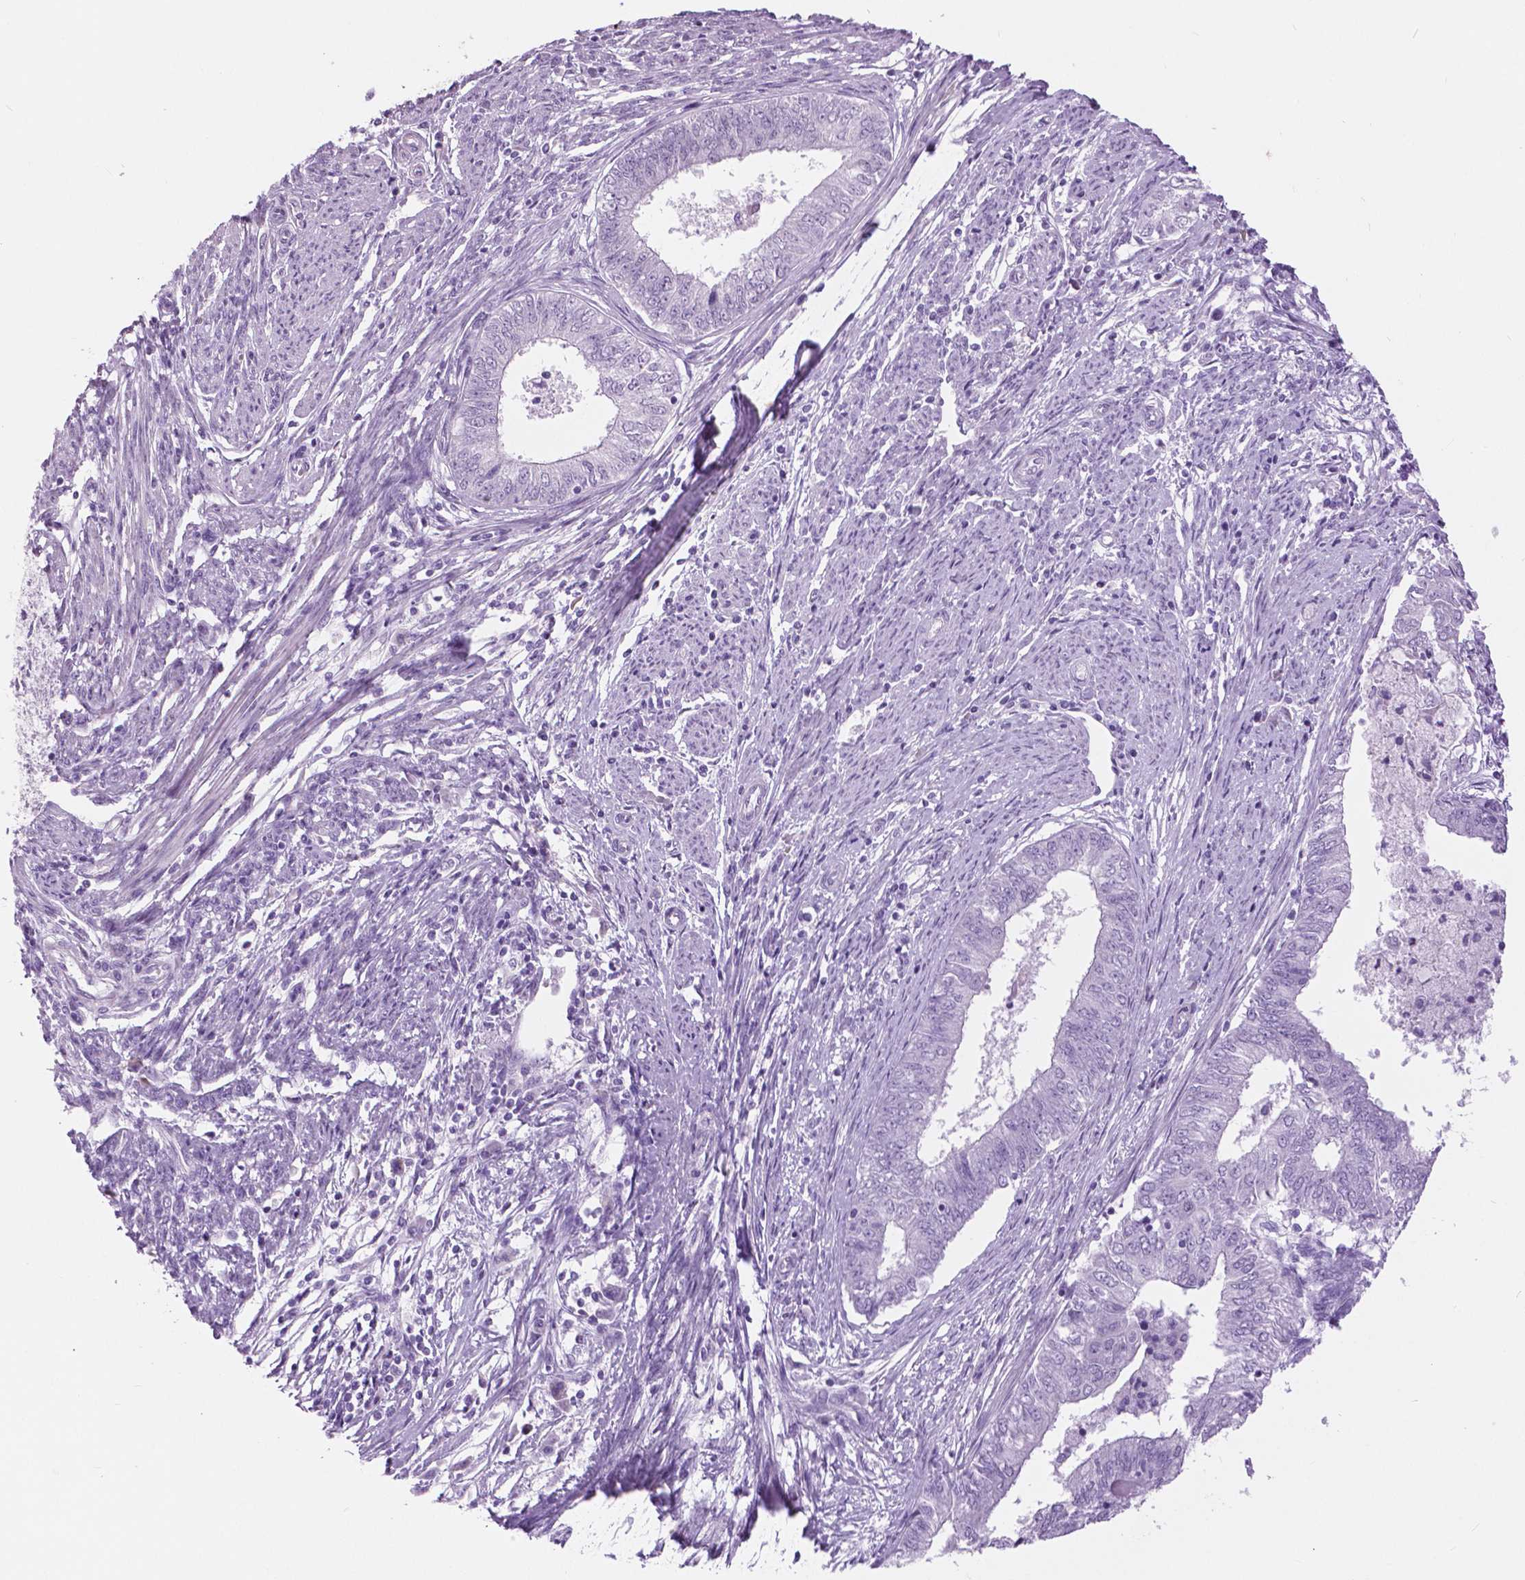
{"staining": {"intensity": "negative", "quantity": "none", "location": "none"}, "tissue": "endometrial cancer", "cell_type": "Tumor cells", "image_type": "cancer", "snomed": [{"axis": "morphology", "description": "Adenocarcinoma, NOS"}, {"axis": "topography", "description": "Endometrium"}], "caption": "Tumor cells show no significant protein expression in endometrial cancer (adenocarcinoma). The staining was performed using DAB (3,3'-diaminobenzidine) to visualize the protein expression in brown, while the nuclei were stained in blue with hematoxylin (Magnification: 20x).", "gene": "MYOM1", "patient": {"sex": "female", "age": 62}}